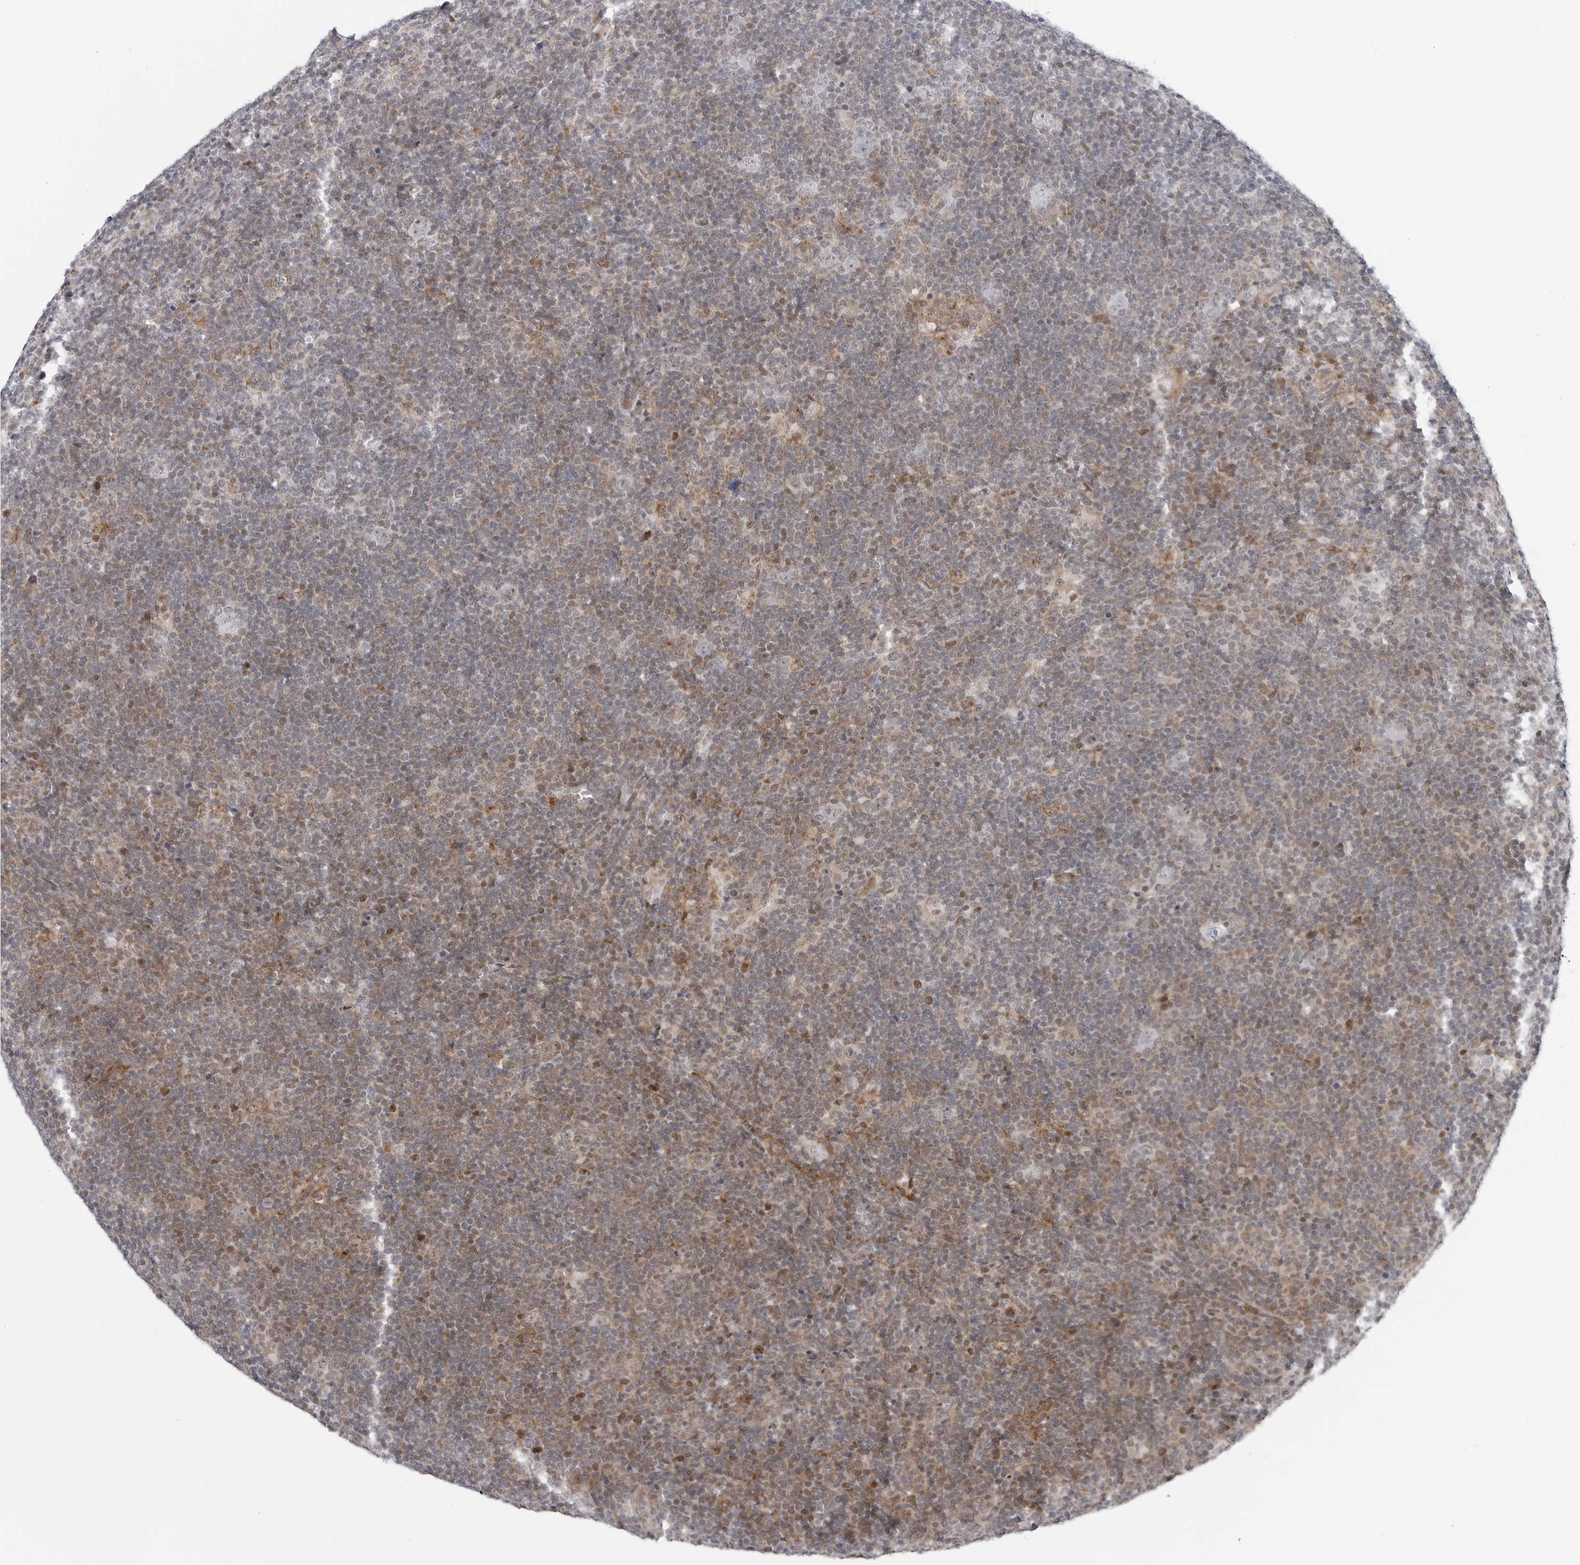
{"staining": {"intensity": "negative", "quantity": "none", "location": "none"}, "tissue": "lymphoma", "cell_type": "Tumor cells", "image_type": "cancer", "snomed": [{"axis": "morphology", "description": "Hodgkin's disease, NOS"}, {"axis": "topography", "description": "Lymph node"}], "caption": "Immunohistochemistry micrograph of lymphoma stained for a protein (brown), which shows no staining in tumor cells.", "gene": "FAM135B", "patient": {"sex": "female", "age": 57}}